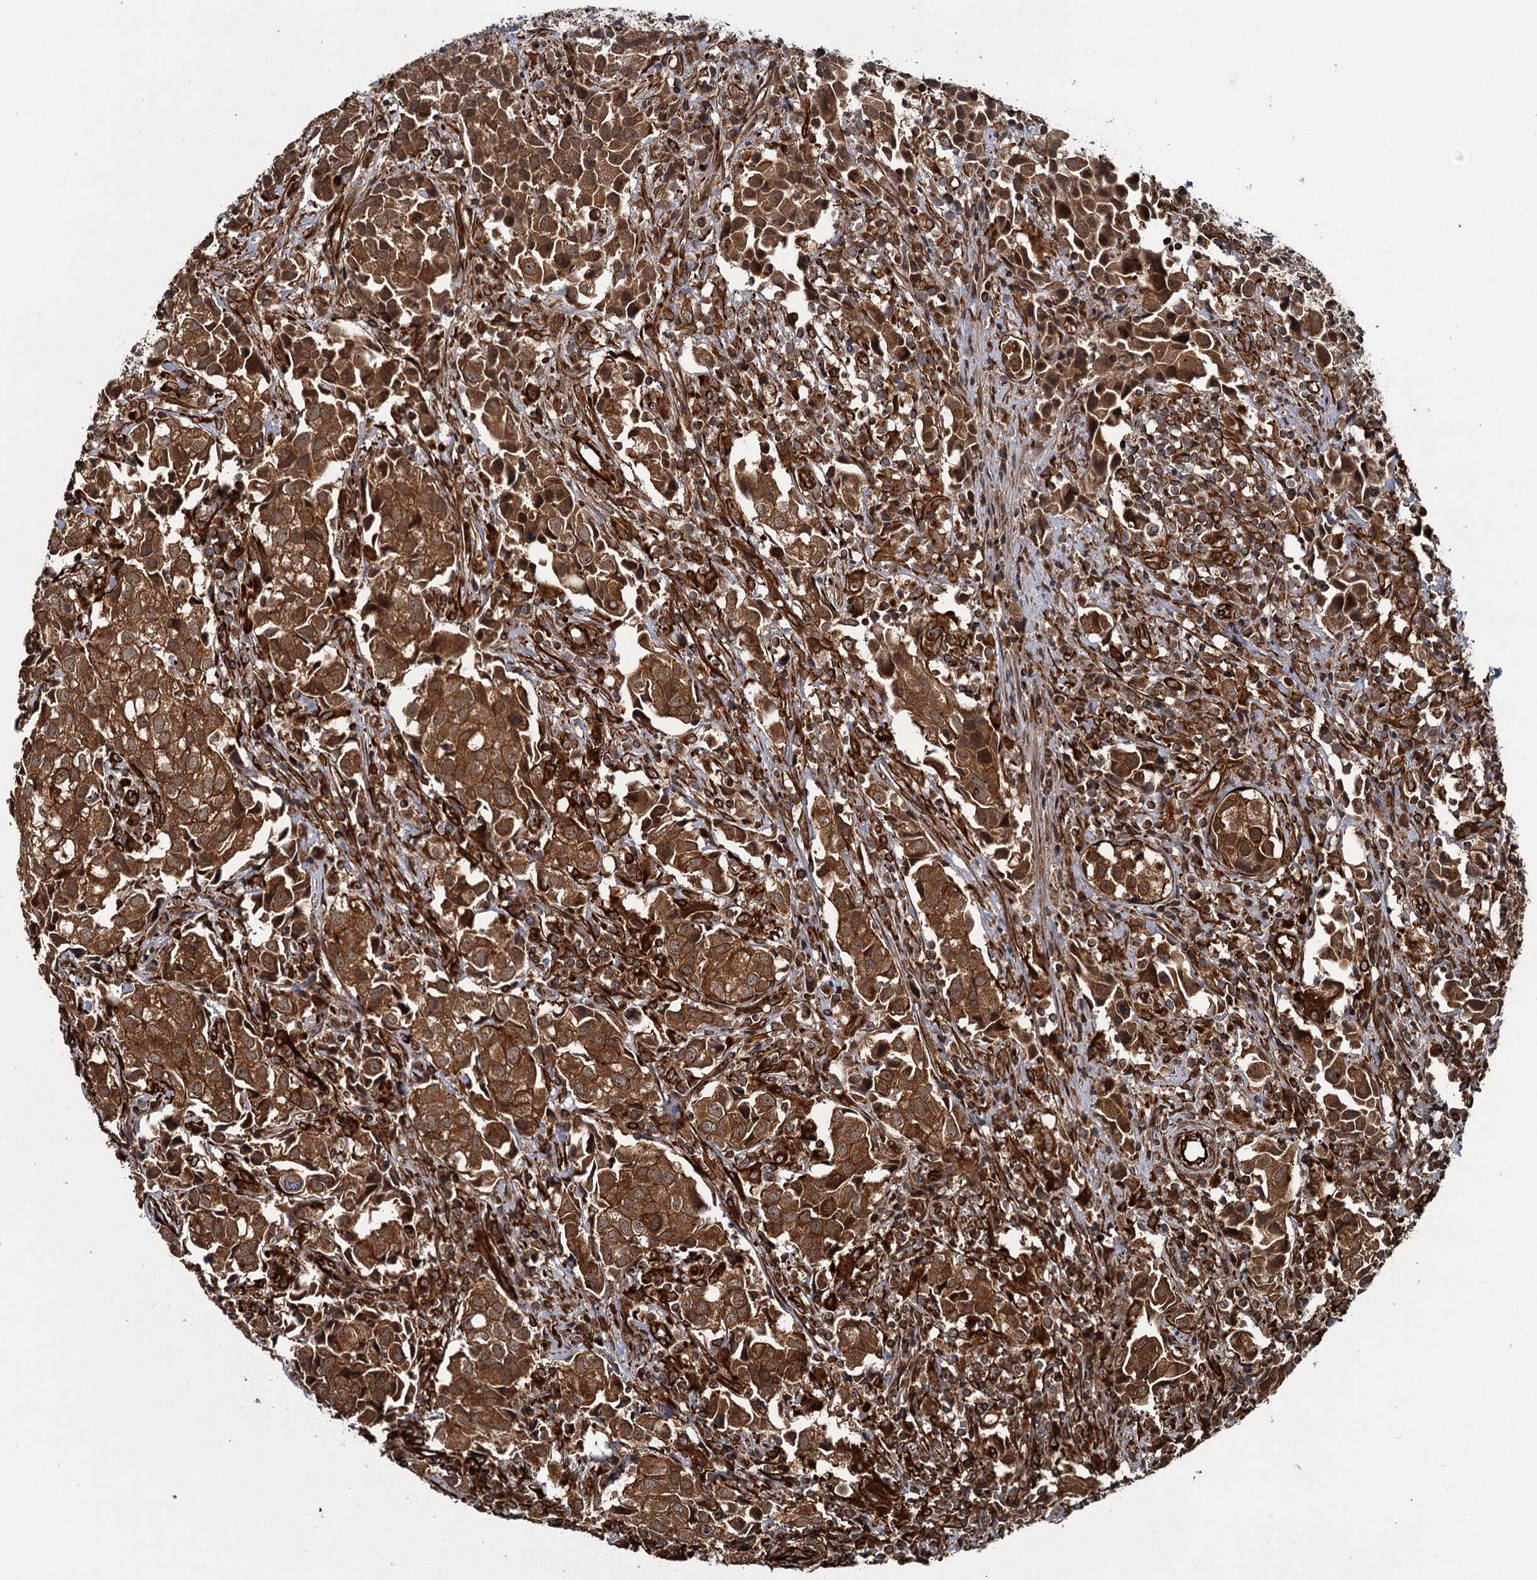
{"staining": {"intensity": "strong", "quantity": ">75%", "location": "cytoplasmic/membranous"}, "tissue": "urothelial cancer", "cell_type": "Tumor cells", "image_type": "cancer", "snomed": [{"axis": "morphology", "description": "Urothelial carcinoma, High grade"}, {"axis": "topography", "description": "Urinary bladder"}], "caption": "A photomicrograph of human urothelial cancer stained for a protein reveals strong cytoplasmic/membranous brown staining in tumor cells.", "gene": "ZFYVE19", "patient": {"sex": "female", "age": 75}}